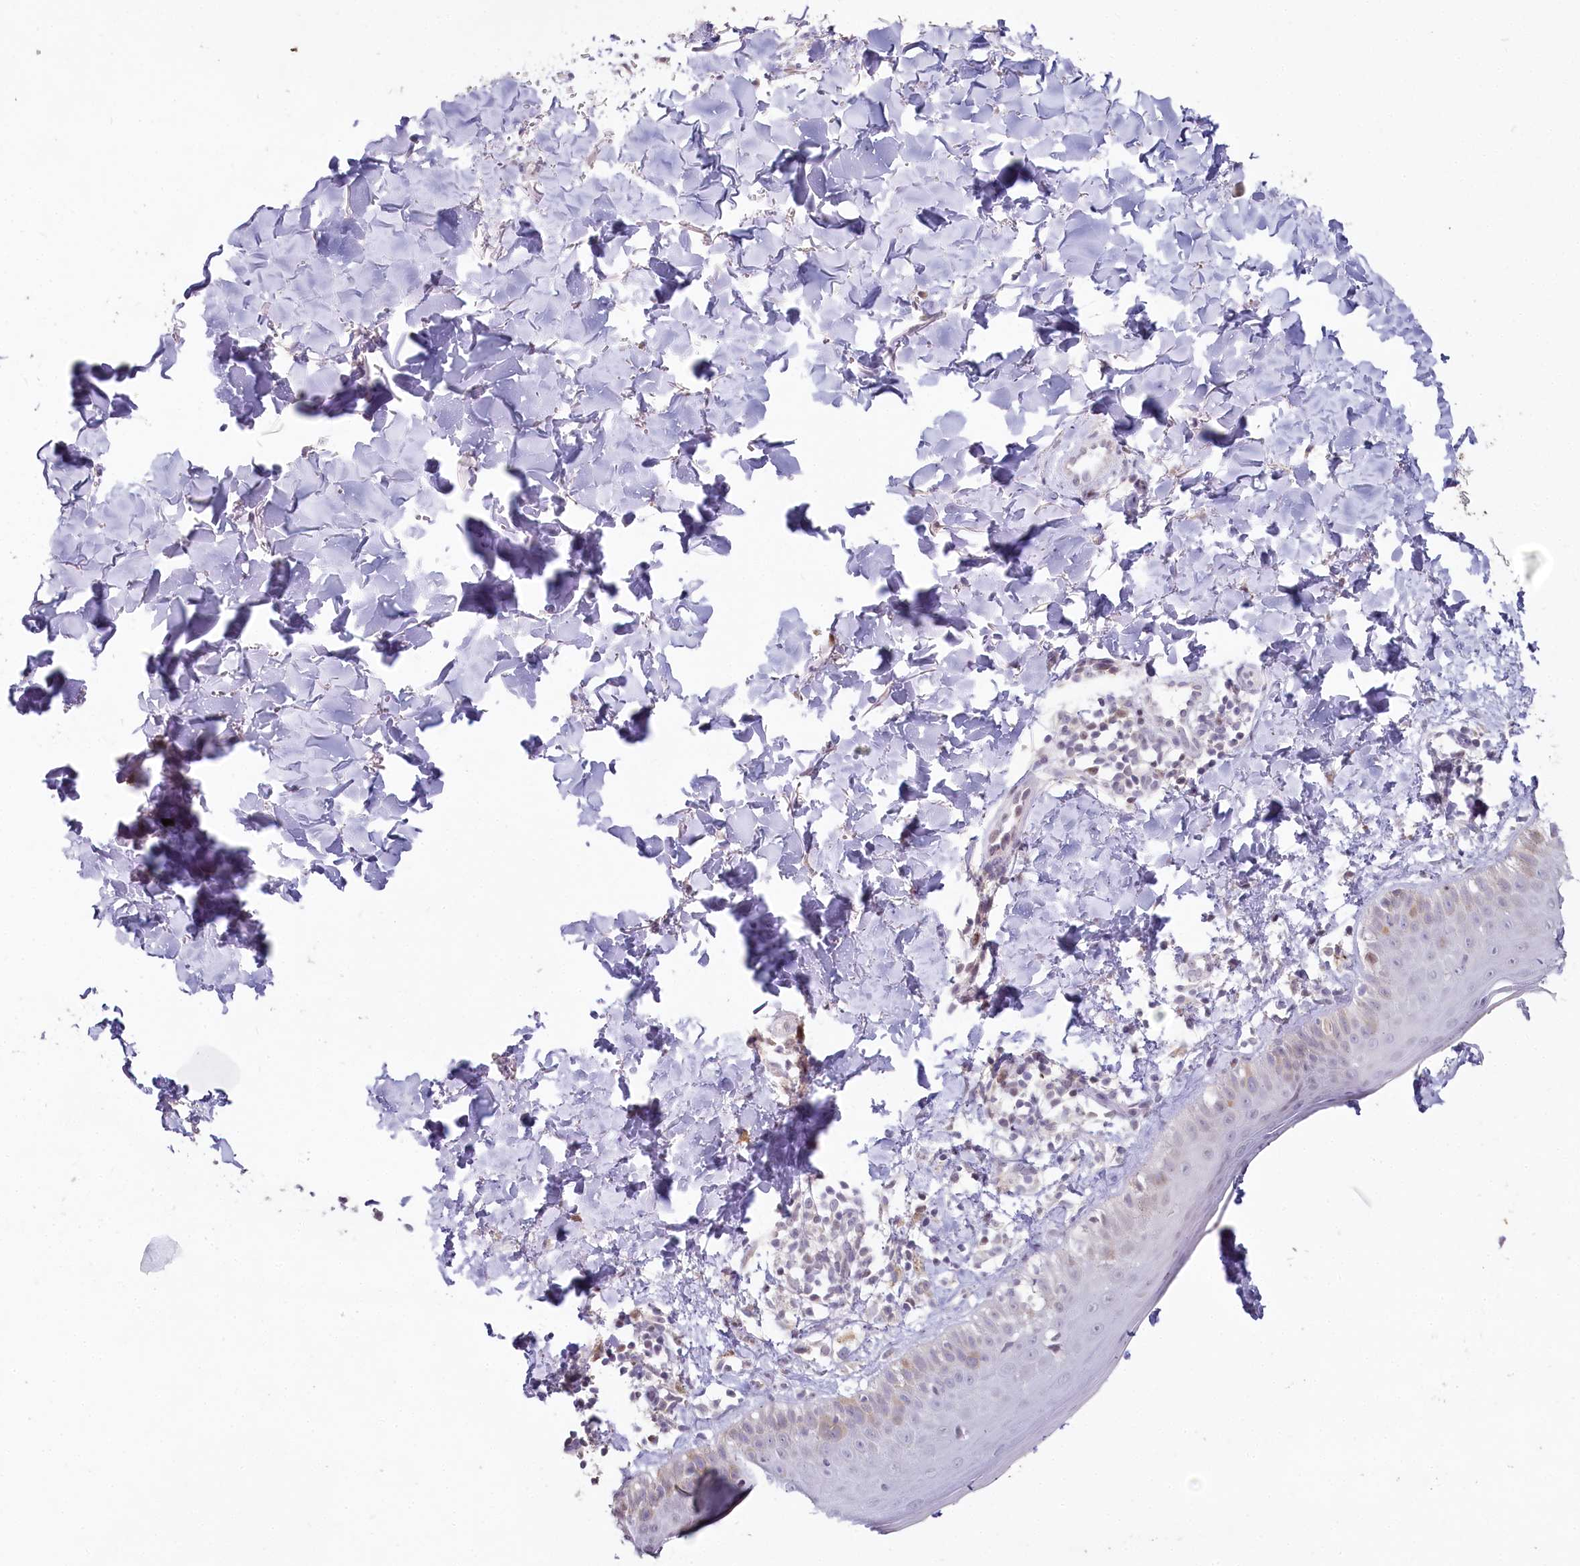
{"staining": {"intensity": "negative", "quantity": "none", "location": "none"}, "tissue": "skin", "cell_type": "Fibroblasts", "image_type": "normal", "snomed": [{"axis": "morphology", "description": "Normal tissue, NOS"}, {"axis": "topography", "description": "Skin"}], "caption": "IHC image of benign skin: human skin stained with DAB displays no significant protein expression in fibroblasts.", "gene": "HPD", "patient": {"sex": "male", "age": 52}}